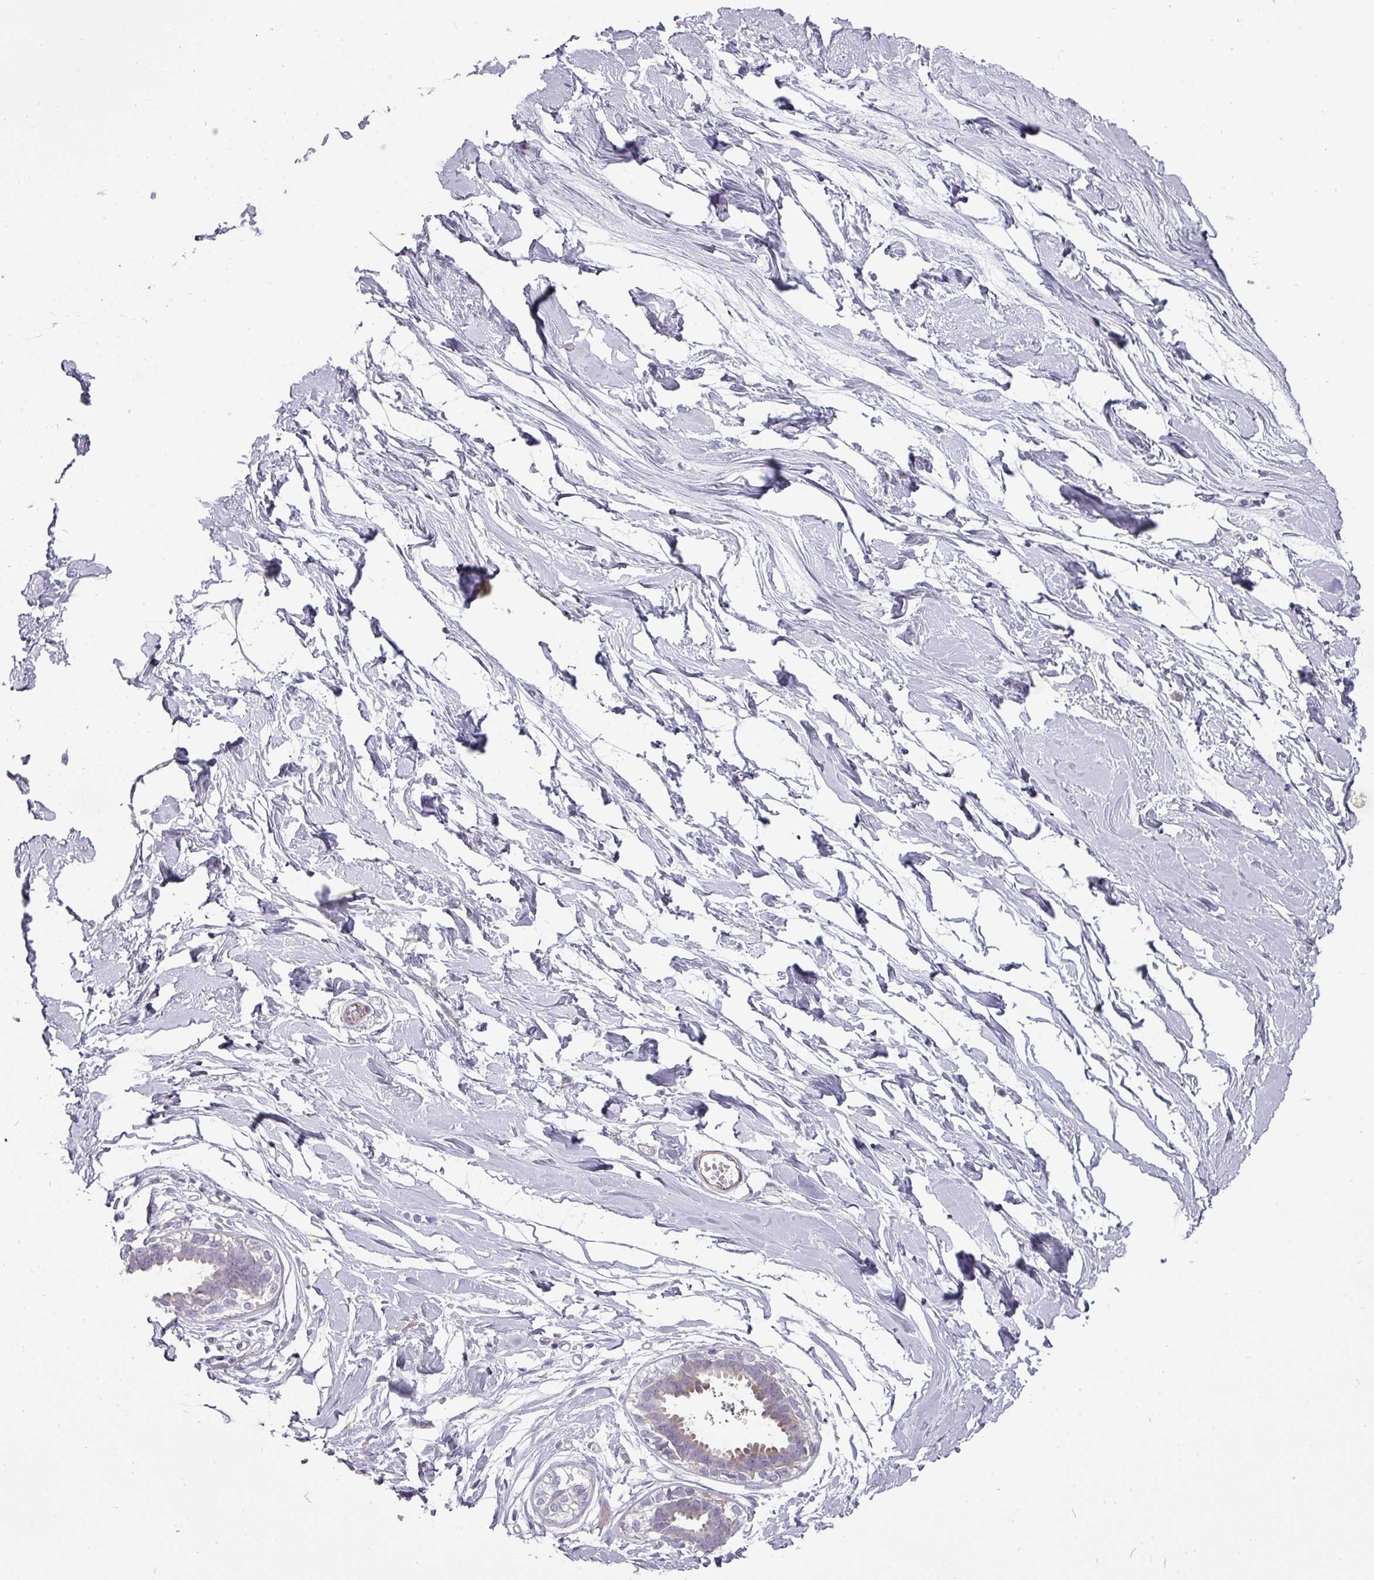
{"staining": {"intensity": "negative", "quantity": "none", "location": "none"}, "tissue": "breast", "cell_type": "Adipocytes", "image_type": "normal", "snomed": [{"axis": "morphology", "description": "Normal tissue, NOS"}, {"axis": "topography", "description": "Breast"}], "caption": "Immunohistochemical staining of unremarkable breast displays no significant staining in adipocytes. (DAB (3,3'-diaminobenzidine) IHC, high magnification).", "gene": "CHRDL1", "patient": {"sex": "female", "age": 45}}